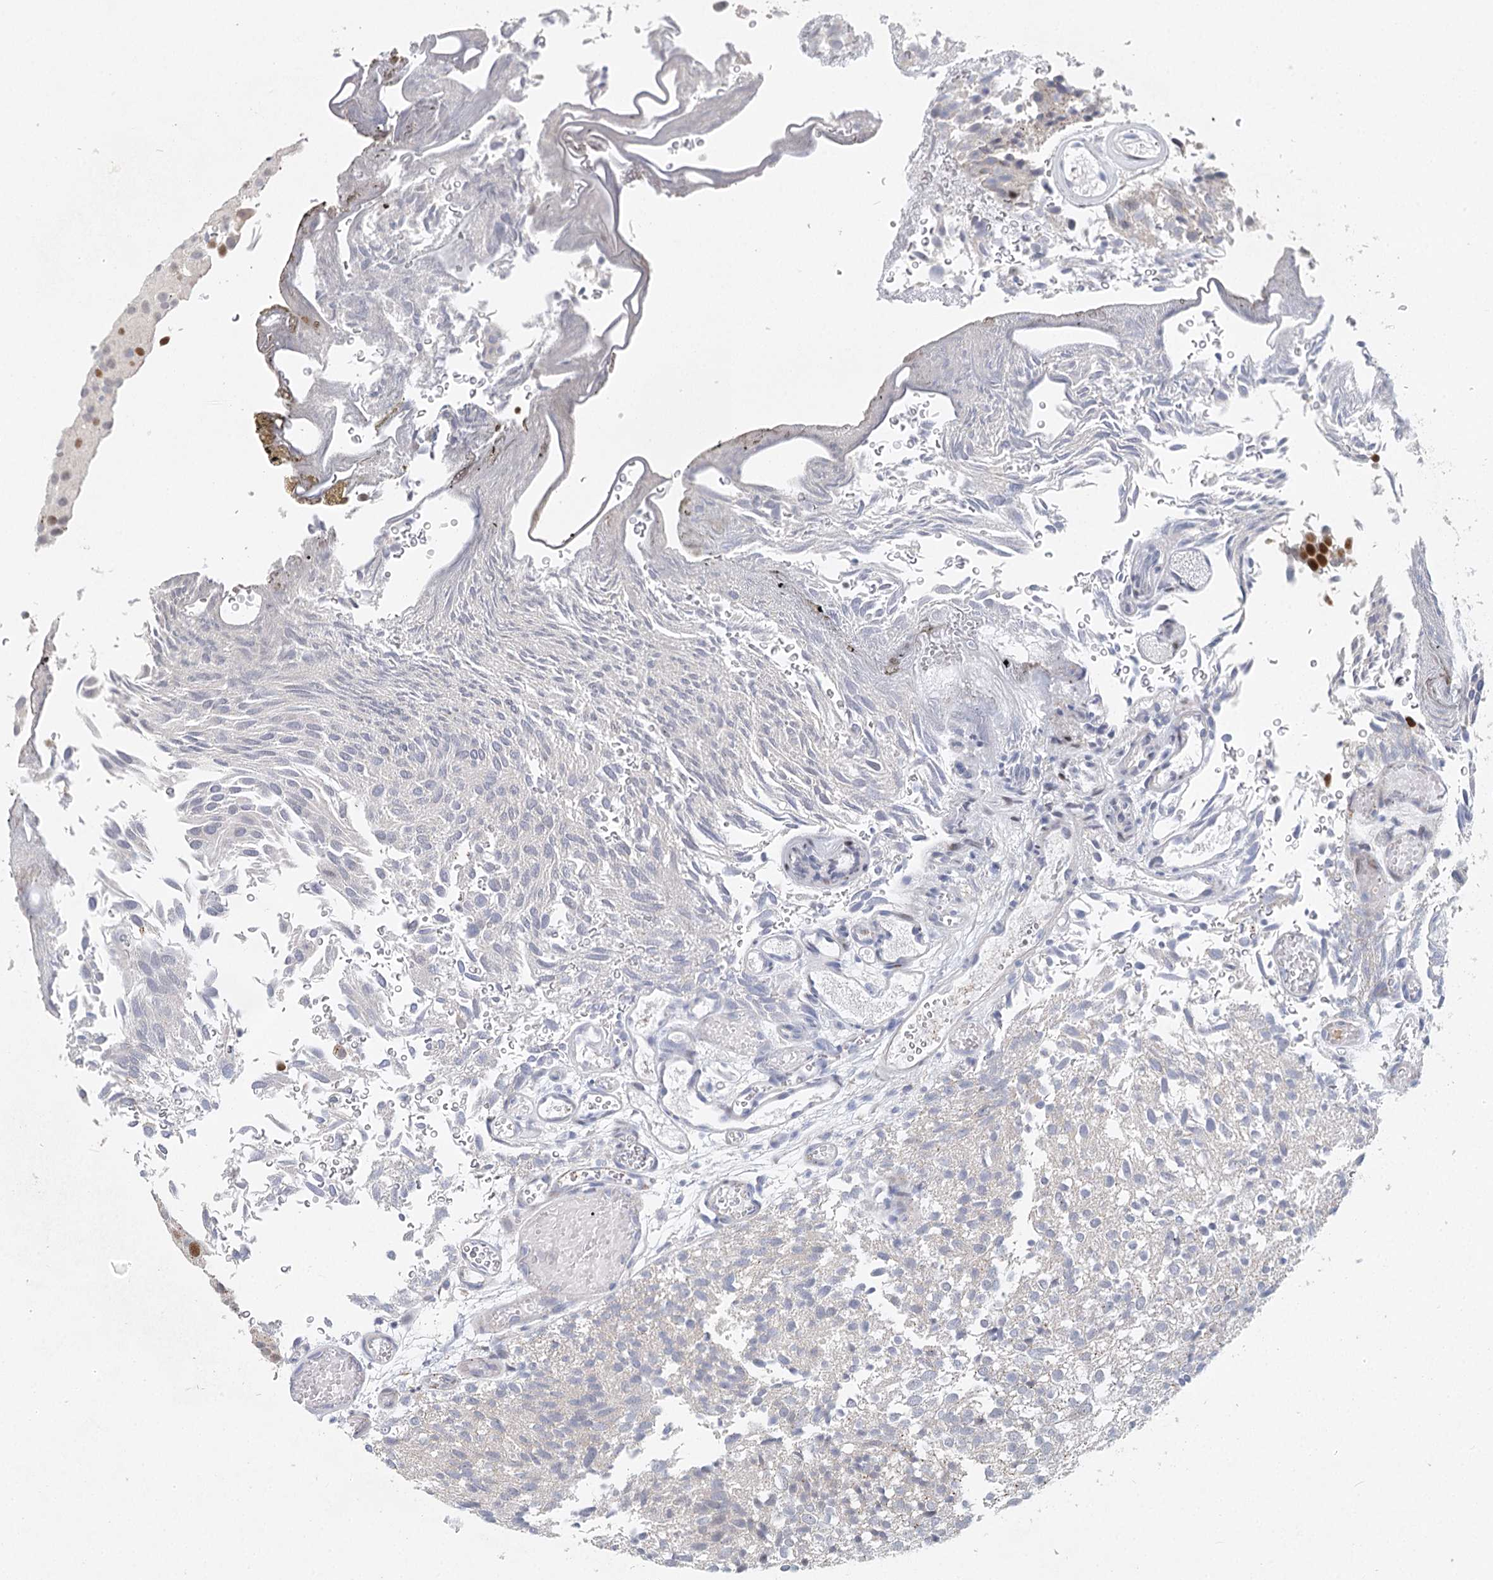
{"staining": {"intensity": "moderate", "quantity": "<25%", "location": "cytoplasmic/membranous,nuclear"}, "tissue": "urothelial cancer", "cell_type": "Tumor cells", "image_type": "cancer", "snomed": [{"axis": "morphology", "description": "Urothelial carcinoma, Low grade"}, {"axis": "topography", "description": "Urinary bladder"}], "caption": "Low-grade urothelial carcinoma stained for a protein (brown) shows moderate cytoplasmic/membranous and nuclear positive staining in approximately <25% of tumor cells.", "gene": "CAMTA1", "patient": {"sex": "male", "age": 78}}